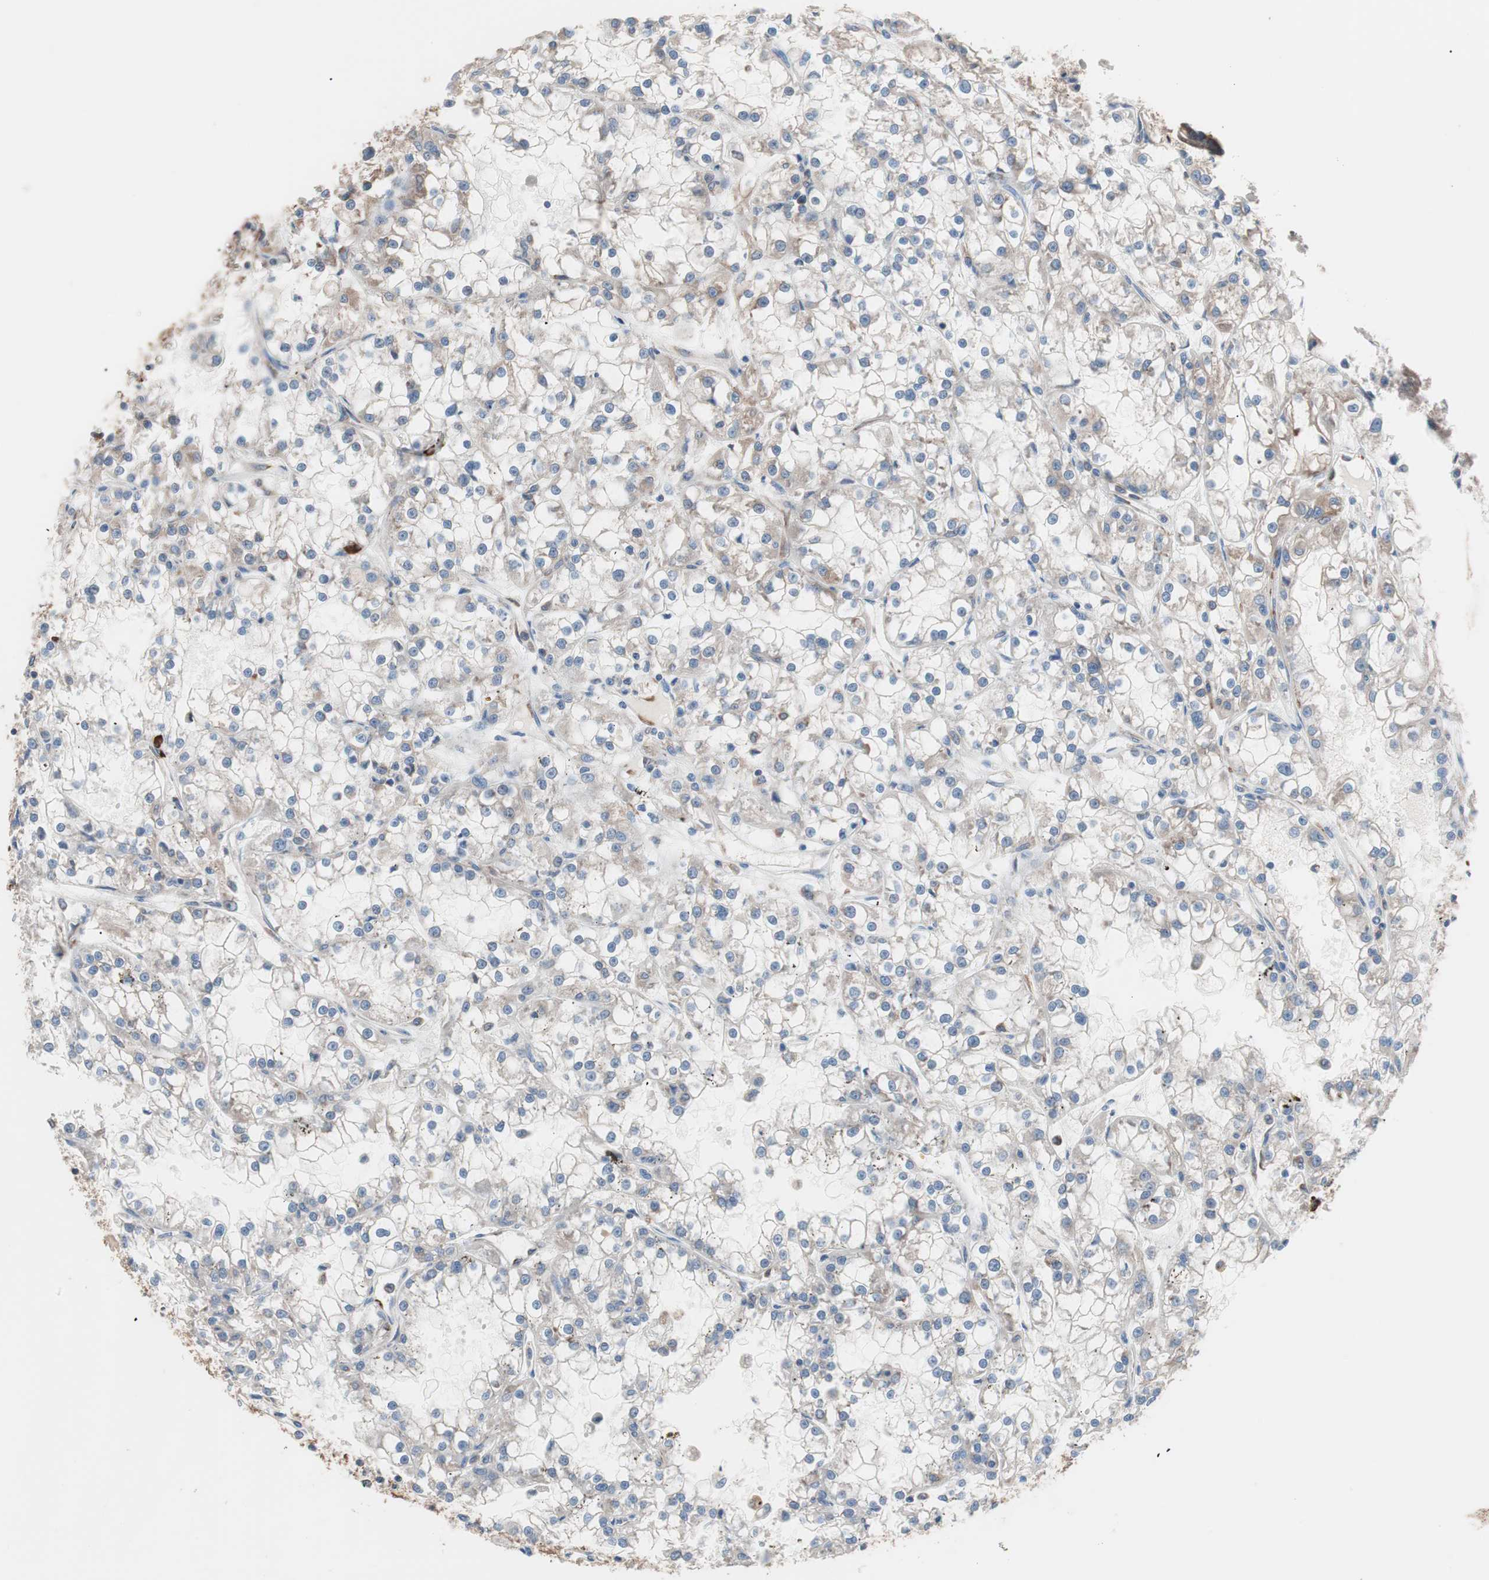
{"staining": {"intensity": "weak", "quantity": "25%-75%", "location": "cytoplasmic/membranous"}, "tissue": "renal cancer", "cell_type": "Tumor cells", "image_type": "cancer", "snomed": [{"axis": "morphology", "description": "Adenocarcinoma, NOS"}, {"axis": "topography", "description": "Kidney"}], "caption": "Protein staining demonstrates weak cytoplasmic/membranous expression in about 25%-75% of tumor cells in renal cancer. (DAB = brown stain, brightfield microscopy at high magnification).", "gene": "SLC27A4", "patient": {"sex": "female", "age": 52}}